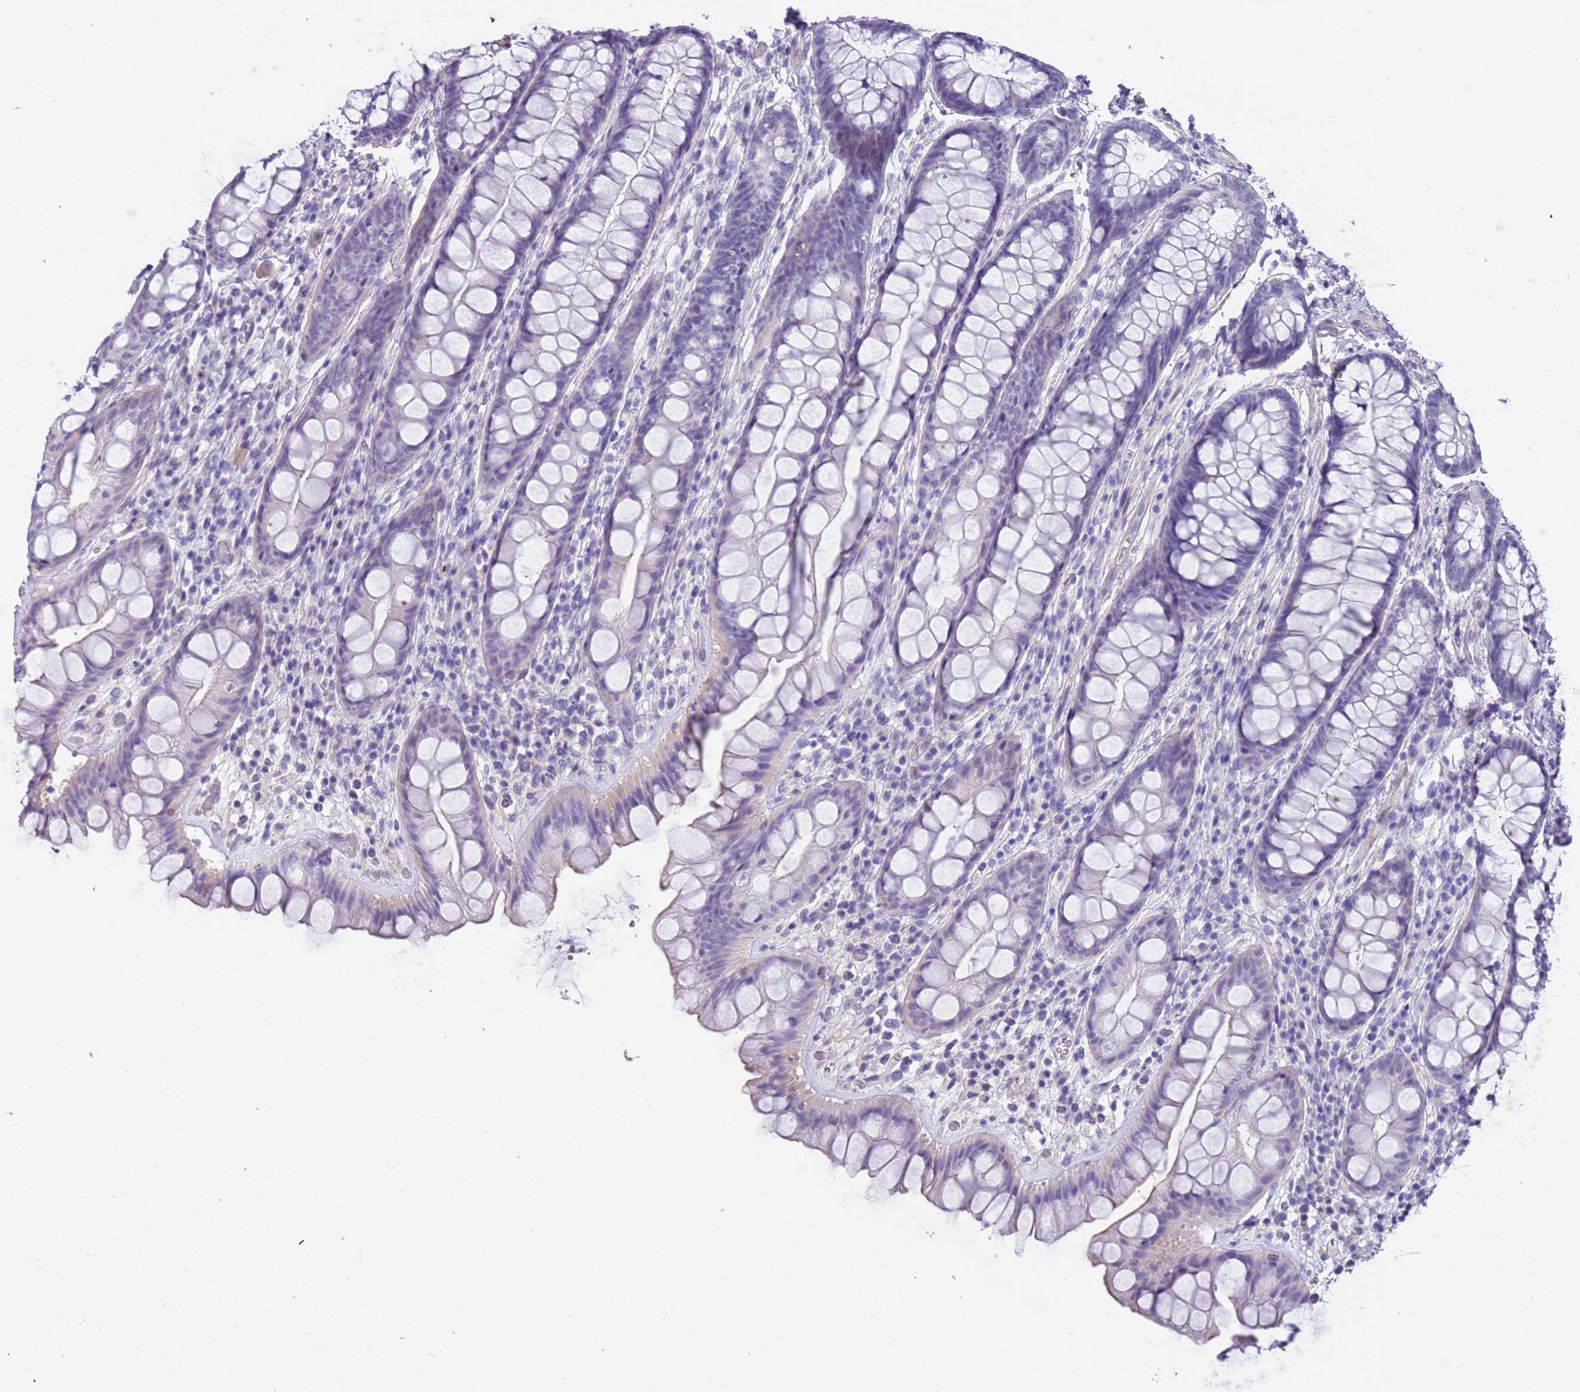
{"staining": {"intensity": "negative", "quantity": "none", "location": "none"}, "tissue": "rectum", "cell_type": "Glandular cells", "image_type": "normal", "snomed": [{"axis": "morphology", "description": "Normal tissue, NOS"}, {"axis": "topography", "description": "Rectum"}], "caption": "DAB immunohistochemical staining of benign rectum demonstrates no significant positivity in glandular cells.", "gene": "PCGF2", "patient": {"sex": "male", "age": 74}}